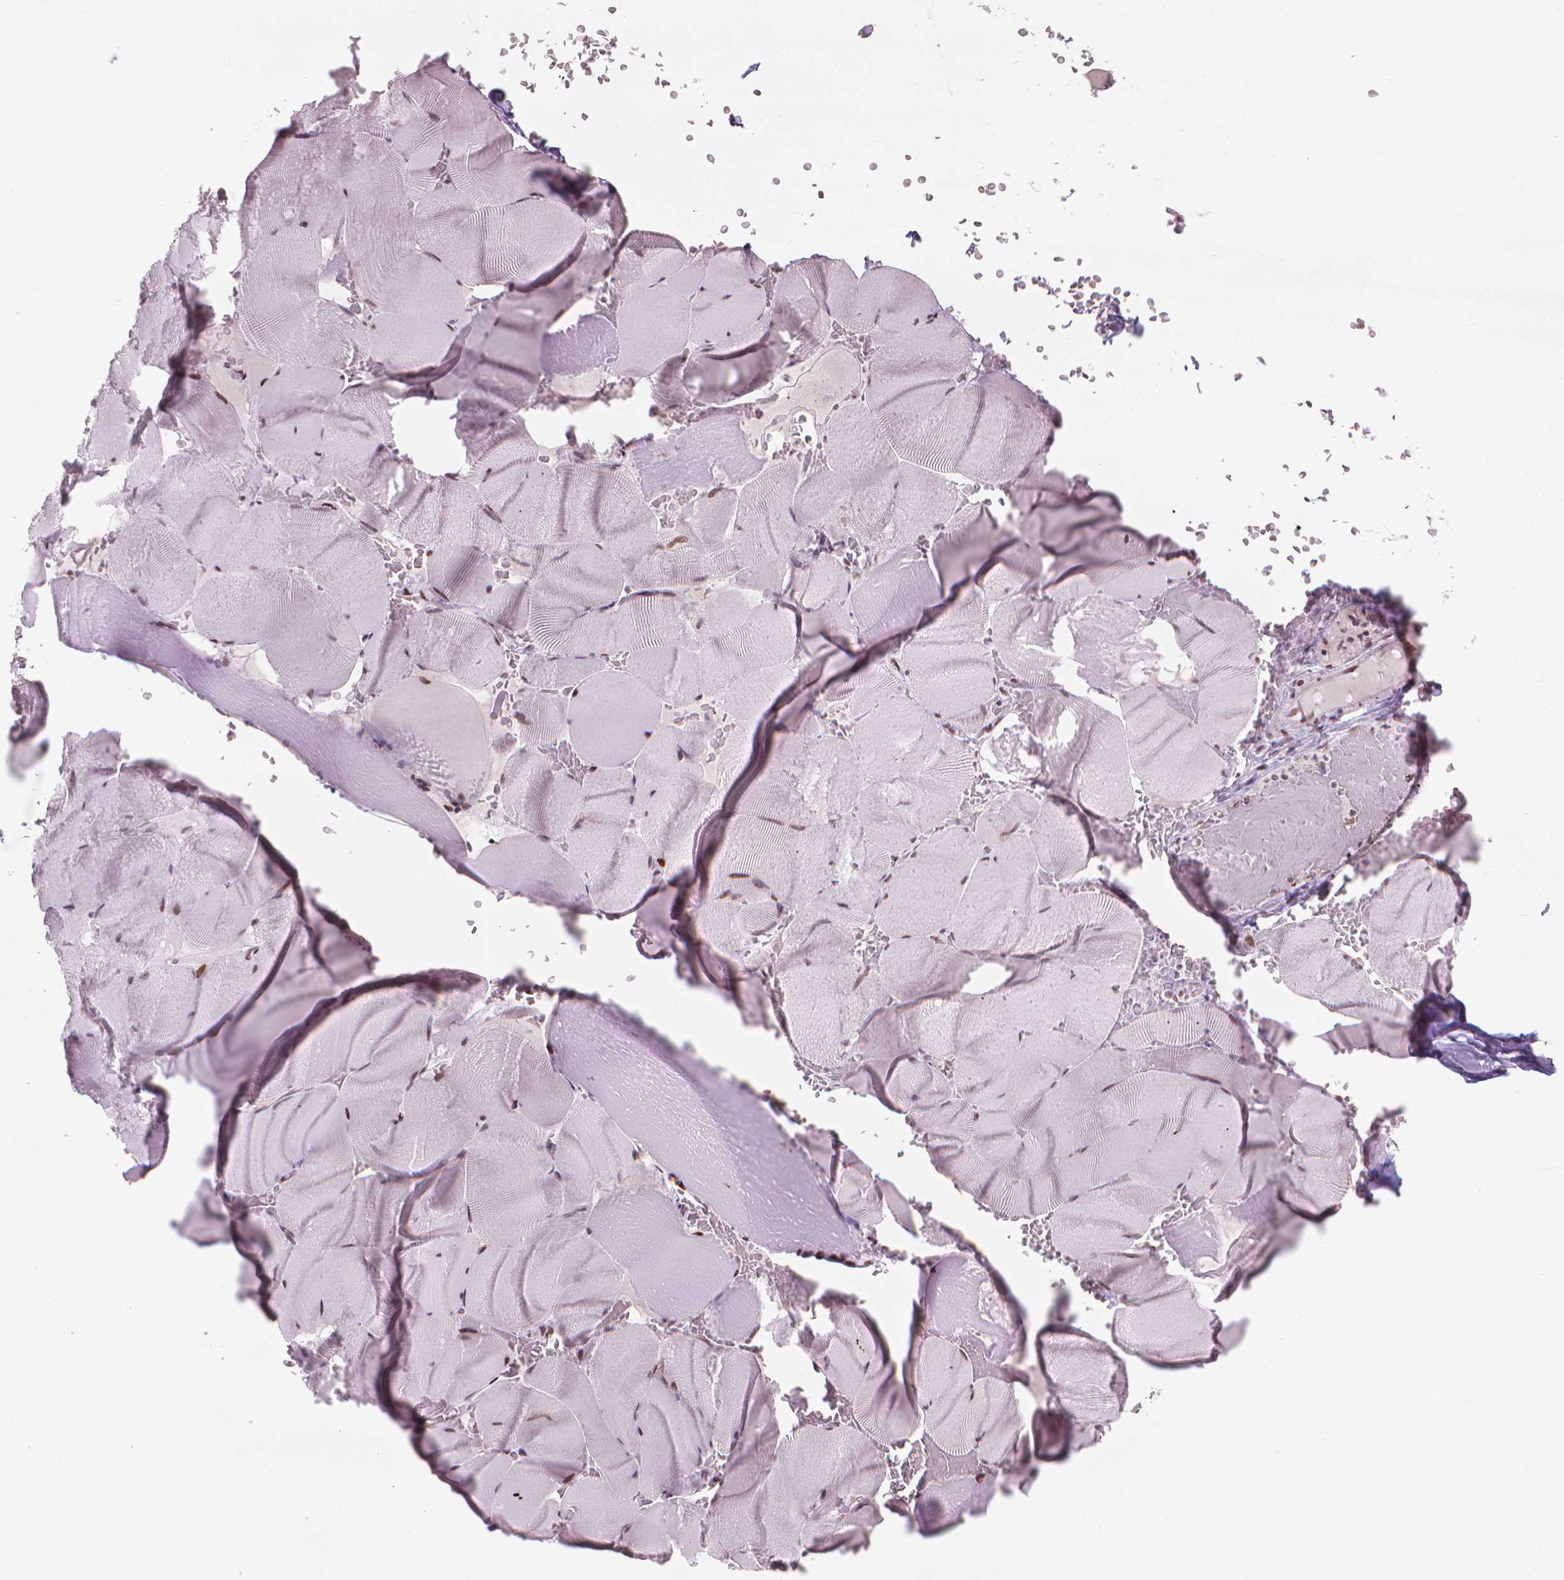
{"staining": {"intensity": "moderate", "quantity": "<25%", "location": "nuclear"}, "tissue": "skeletal muscle", "cell_type": "Myocytes", "image_type": "normal", "snomed": [{"axis": "morphology", "description": "Normal tissue, NOS"}, {"axis": "topography", "description": "Skeletal muscle"}], "caption": "Brown immunohistochemical staining in unremarkable human skeletal muscle exhibits moderate nuclear positivity in approximately <25% of myocytes.", "gene": "HES7", "patient": {"sex": "male", "age": 56}}